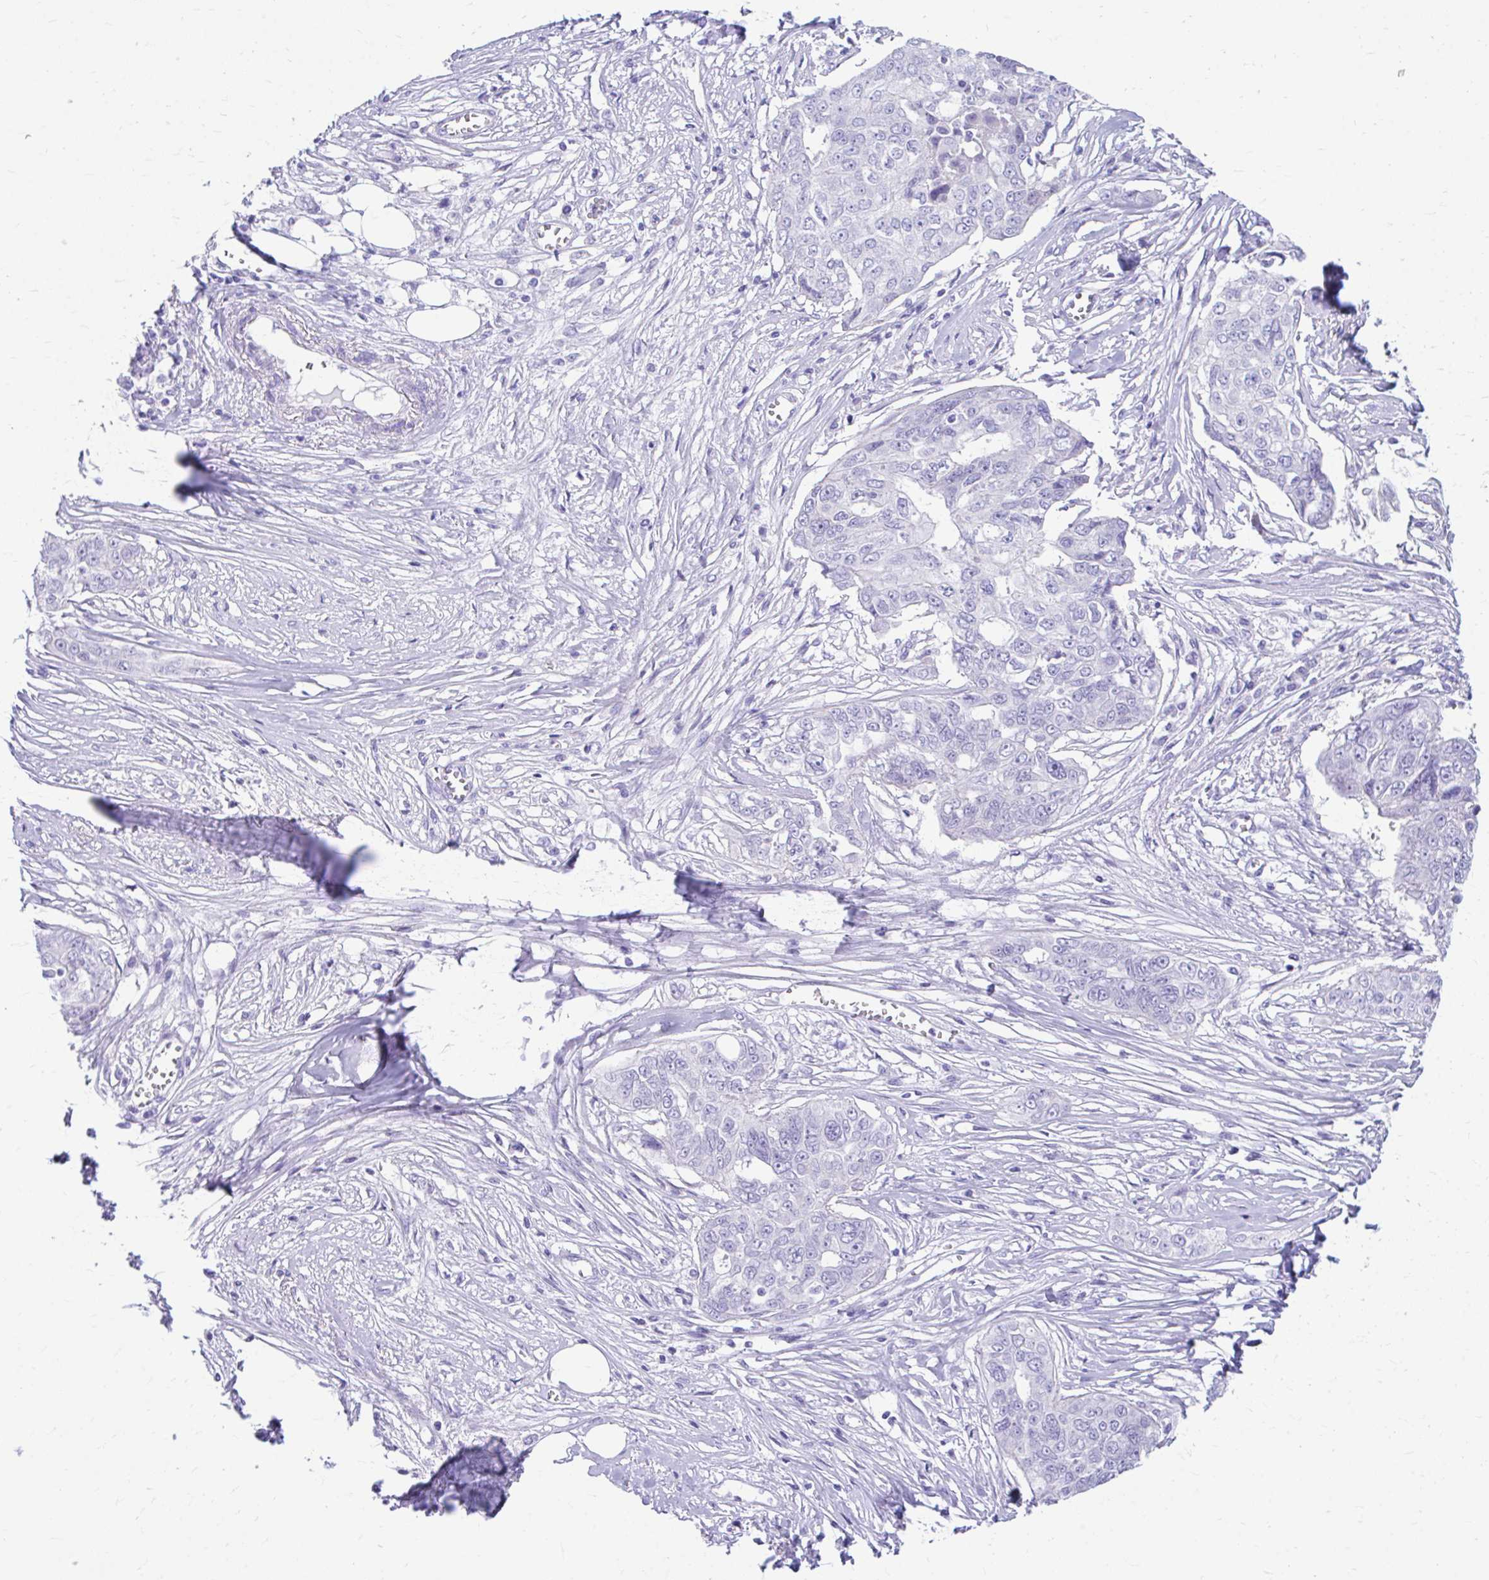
{"staining": {"intensity": "negative", "quantity": "none", "location": "none"}, "tissue": "ovarian cancer", "cell_type": "Tumor cells", "image_type": "cancer", "snomed": [{"axis": "morphology", "description": "Carcinoma, endometroid"}, {"axis": "topography", "description": "Ovary"}], "caption": "IHC micrograph of human endometroid carcinoma (ovarian) stained for a protein (brown), which demonstrates no positivity in tumor cells.", "gene": "KRIT1", "patient": {"sex": "female", "age": 70}}